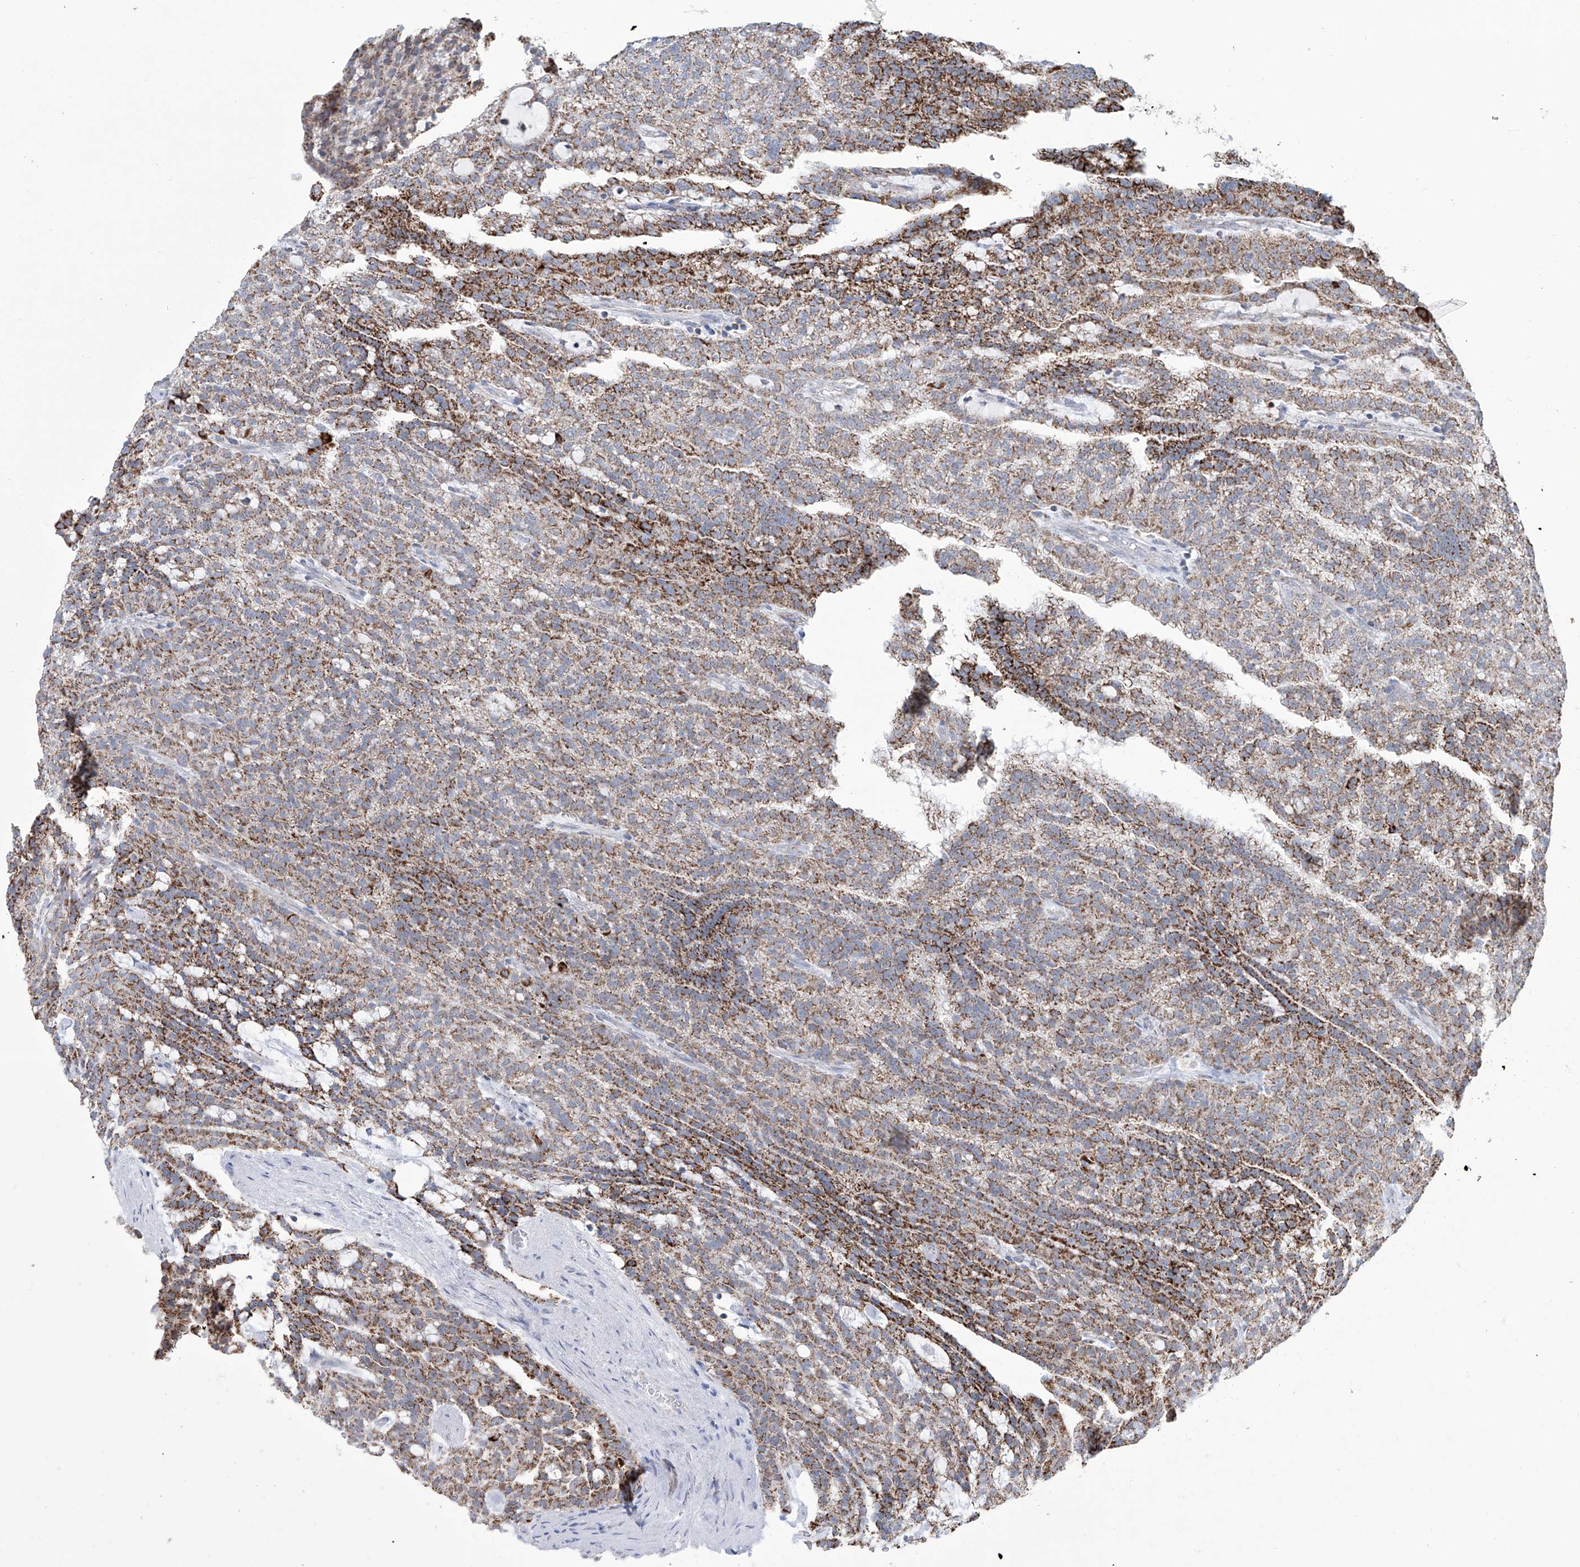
{"staining": {"intensity": "strong", "quantity": ">75%", "location": "cytoplasmic/membranous"}, "tissue": "renal cancer", "cell_type": "Tumor cells", "image_type": "cancer", "snomed": [{"axis": "morphology", "description": "Adenocarcinoma, NOS"}, {"axis": "topography", "description": "Kidney"}], "caption": "The histopathology image reveals a brown stain indicating the presence of a protein in the cytoplasmic/membranous of tumor cells in adenocarcinoma (renal).", "gene": "ALDH6A1", "patient": {"sex": "male", "age": 63}}